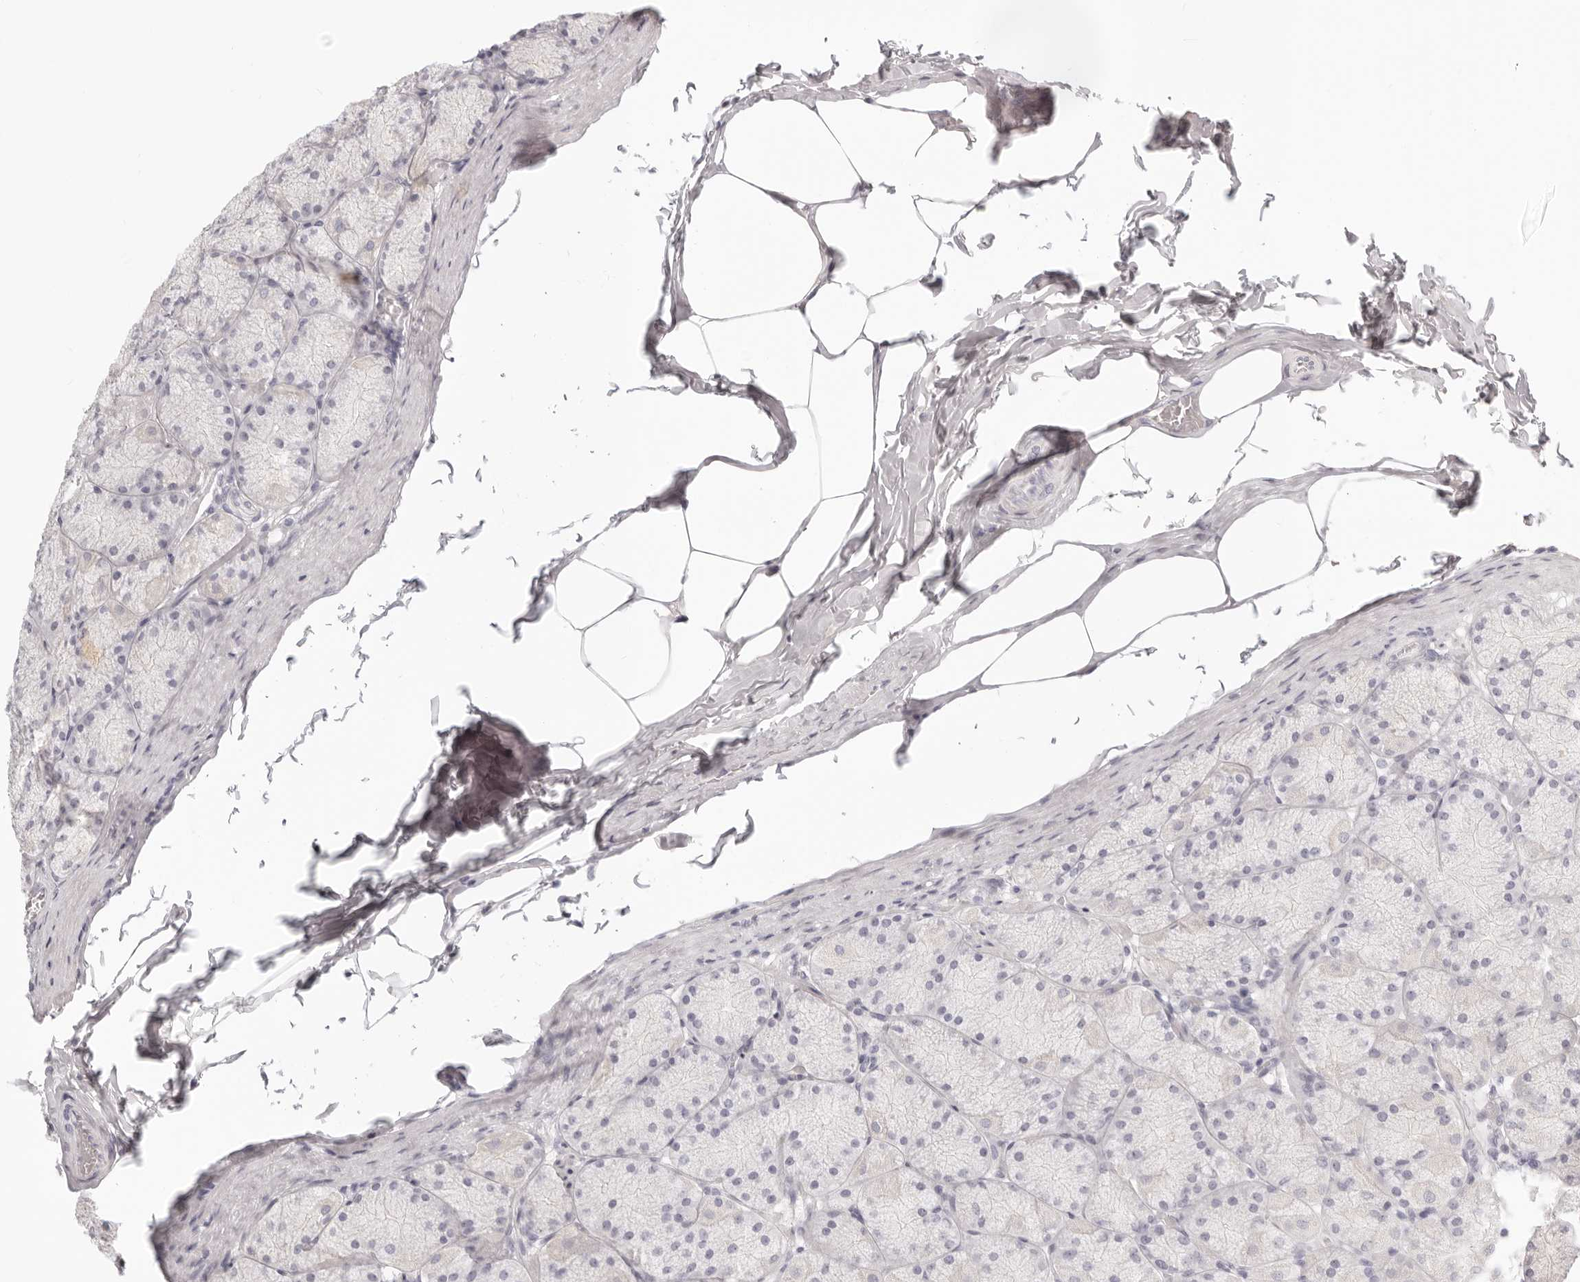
{"staining": {"intensity": "negative", "quantity": "none", "location": "none"}, "tissue": "stomach", "cell_type": "Glandular cells", "image_type": "normal", "snomed": [{"axis": "morphology", "description": "Normal tissue, NOS"}, {"axis": "topography", "description": "Stomach, upper"}], "caption": "This micrograph is of unremarkable stomach stained with IHC to label a protein in brown with the nuclei are counter-stained blue. There is no expression in glandular cells.", "gene": "FABP1", "patient": {"sex": "female", "age": 56}}